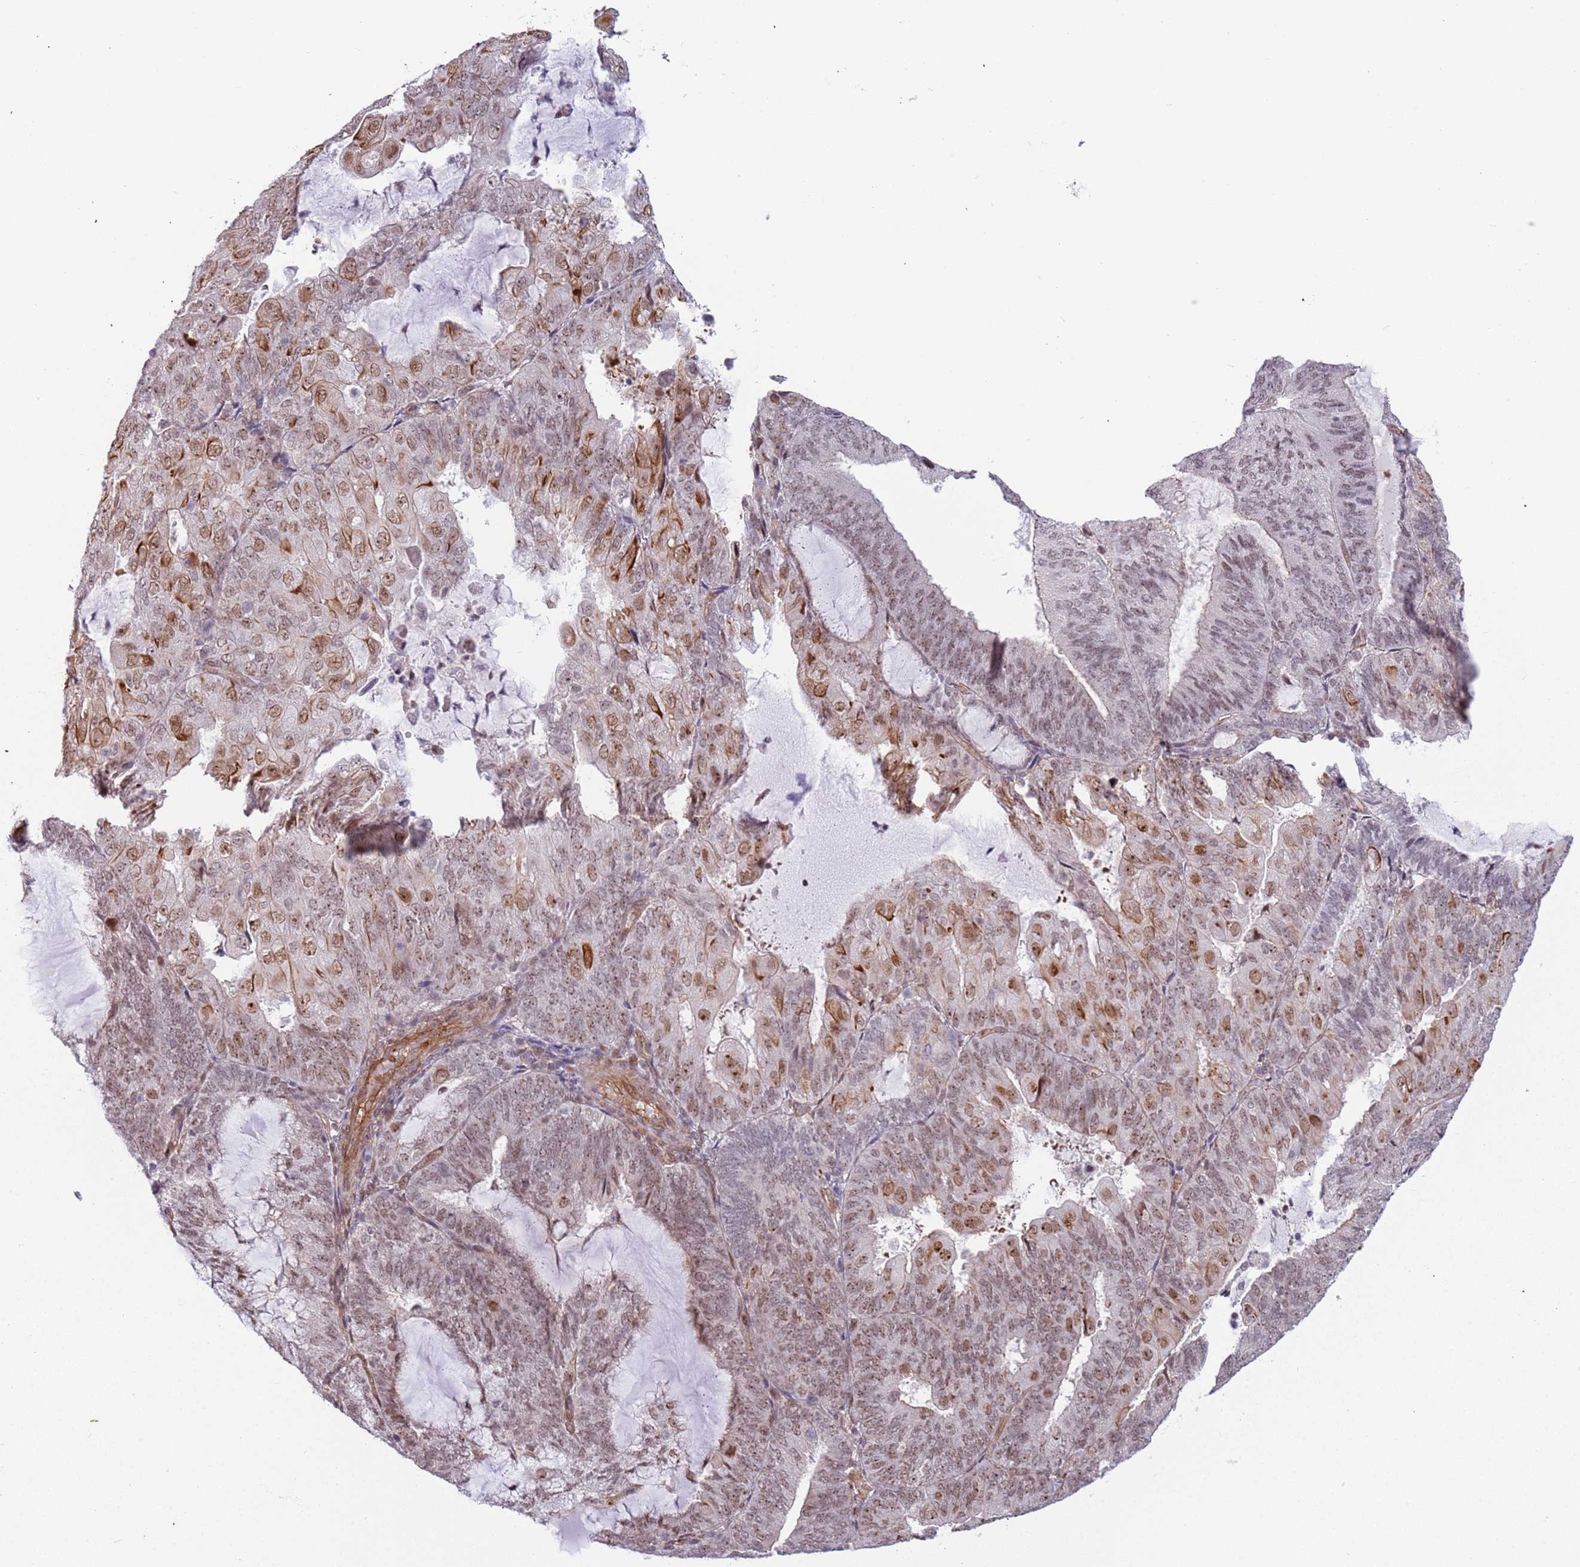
{"staining": {"intensity": "moderate", "quantity": ">75%", "location": "nuclear"}, "tissue": "endometrial cancer", "cell_type": "Tumor cells", "image_type": "cancer", "snomed": [{"axis": "morphology", "description": "Adenocarcinoma, NOS"}, {"axis": "topography", "description": "Endometrium"}], "caption": "Immunohistochemistry (IHC) (DAB) staining of endometrial cancer exhibits moderate nuclear protein expression in about >75% of tumor cells.", "gene": "LRMDA", "patient": {"sex": "female", "age": 81}}